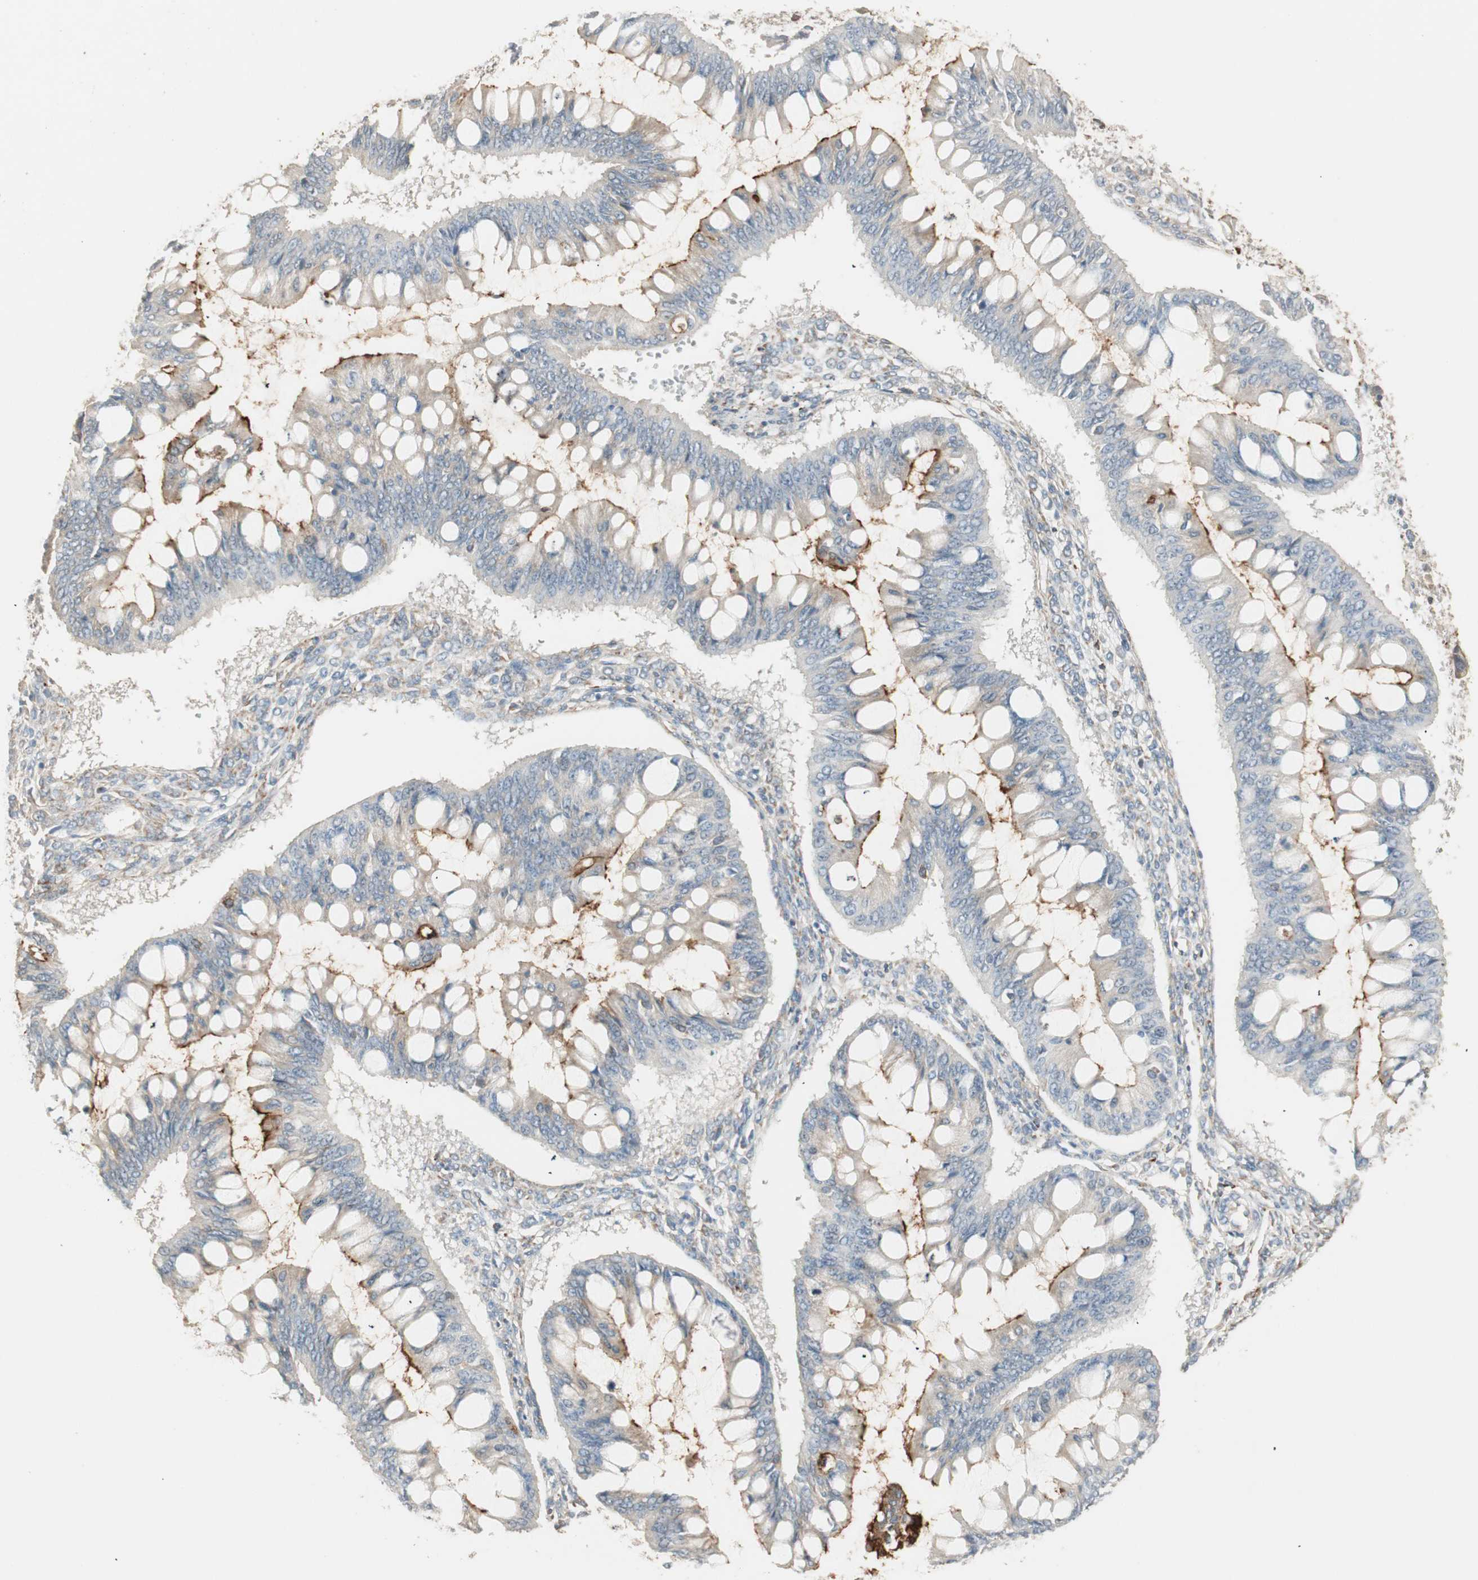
{"staining": {"intensity": "strong", "quantity": "25%-75%", "location": "cytoplasmic/membranous"}, "tissue": "ovarian cancer", "cell_type": "Tumor cells", "image_type": "cancer", "snomed": [{"axis": "morphology", "description": "Cystadenocarcinoma, mucinous, NOS"}, {"axis": "topography", "description": "Ovary"}], "caption": "Immunohistochemical staining of human ovarian cancer exhibits high levels of strong cytoplasmic/membranous positivity in approximately 25%-75% of tumor cells.", "gene": "TASOR", "patient": {"sex": "female", "age": 73}}